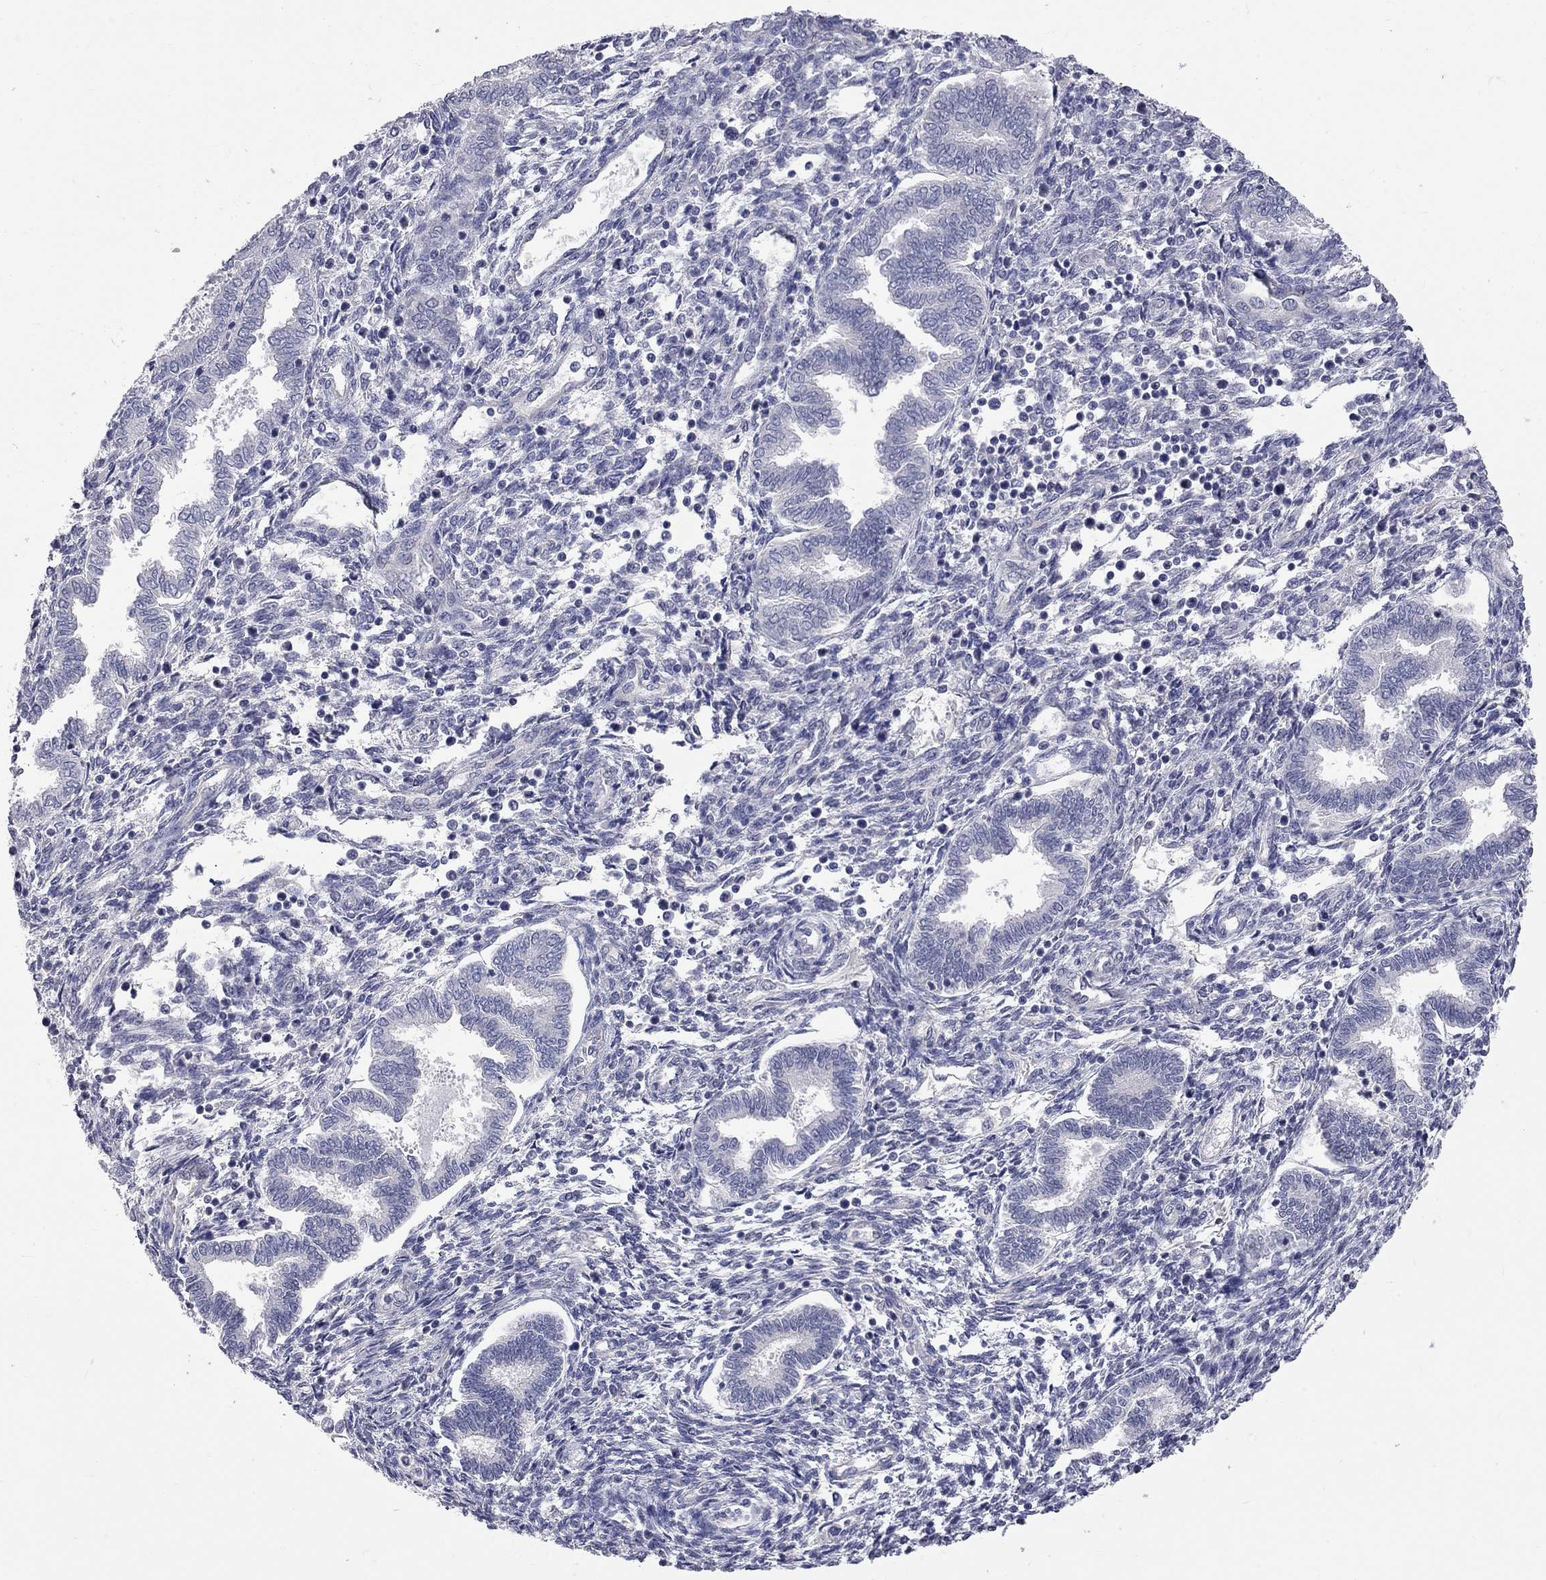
{"staining": {"intensity": "negative", "quantity": "none", "location": "none"}, "tissue": "endometrium", "cell_type": "Cells in endometrial stroma", "image_type": "normal", "snomed": [{"axis": "morphology", "description": "Normal tissue, NOS"}, {"axis": "topography", "description": "Endometrium"}], "caption": "Immunohistochemistry (IHC) image of benign endometrium: endometrium stained with DAB (3,3'-diaminobenzidine) reveals no significant protein staining in cells in endometrial stroma.", "gene": "OPRK1", "patient": {"sex": "female", "age": 42}}